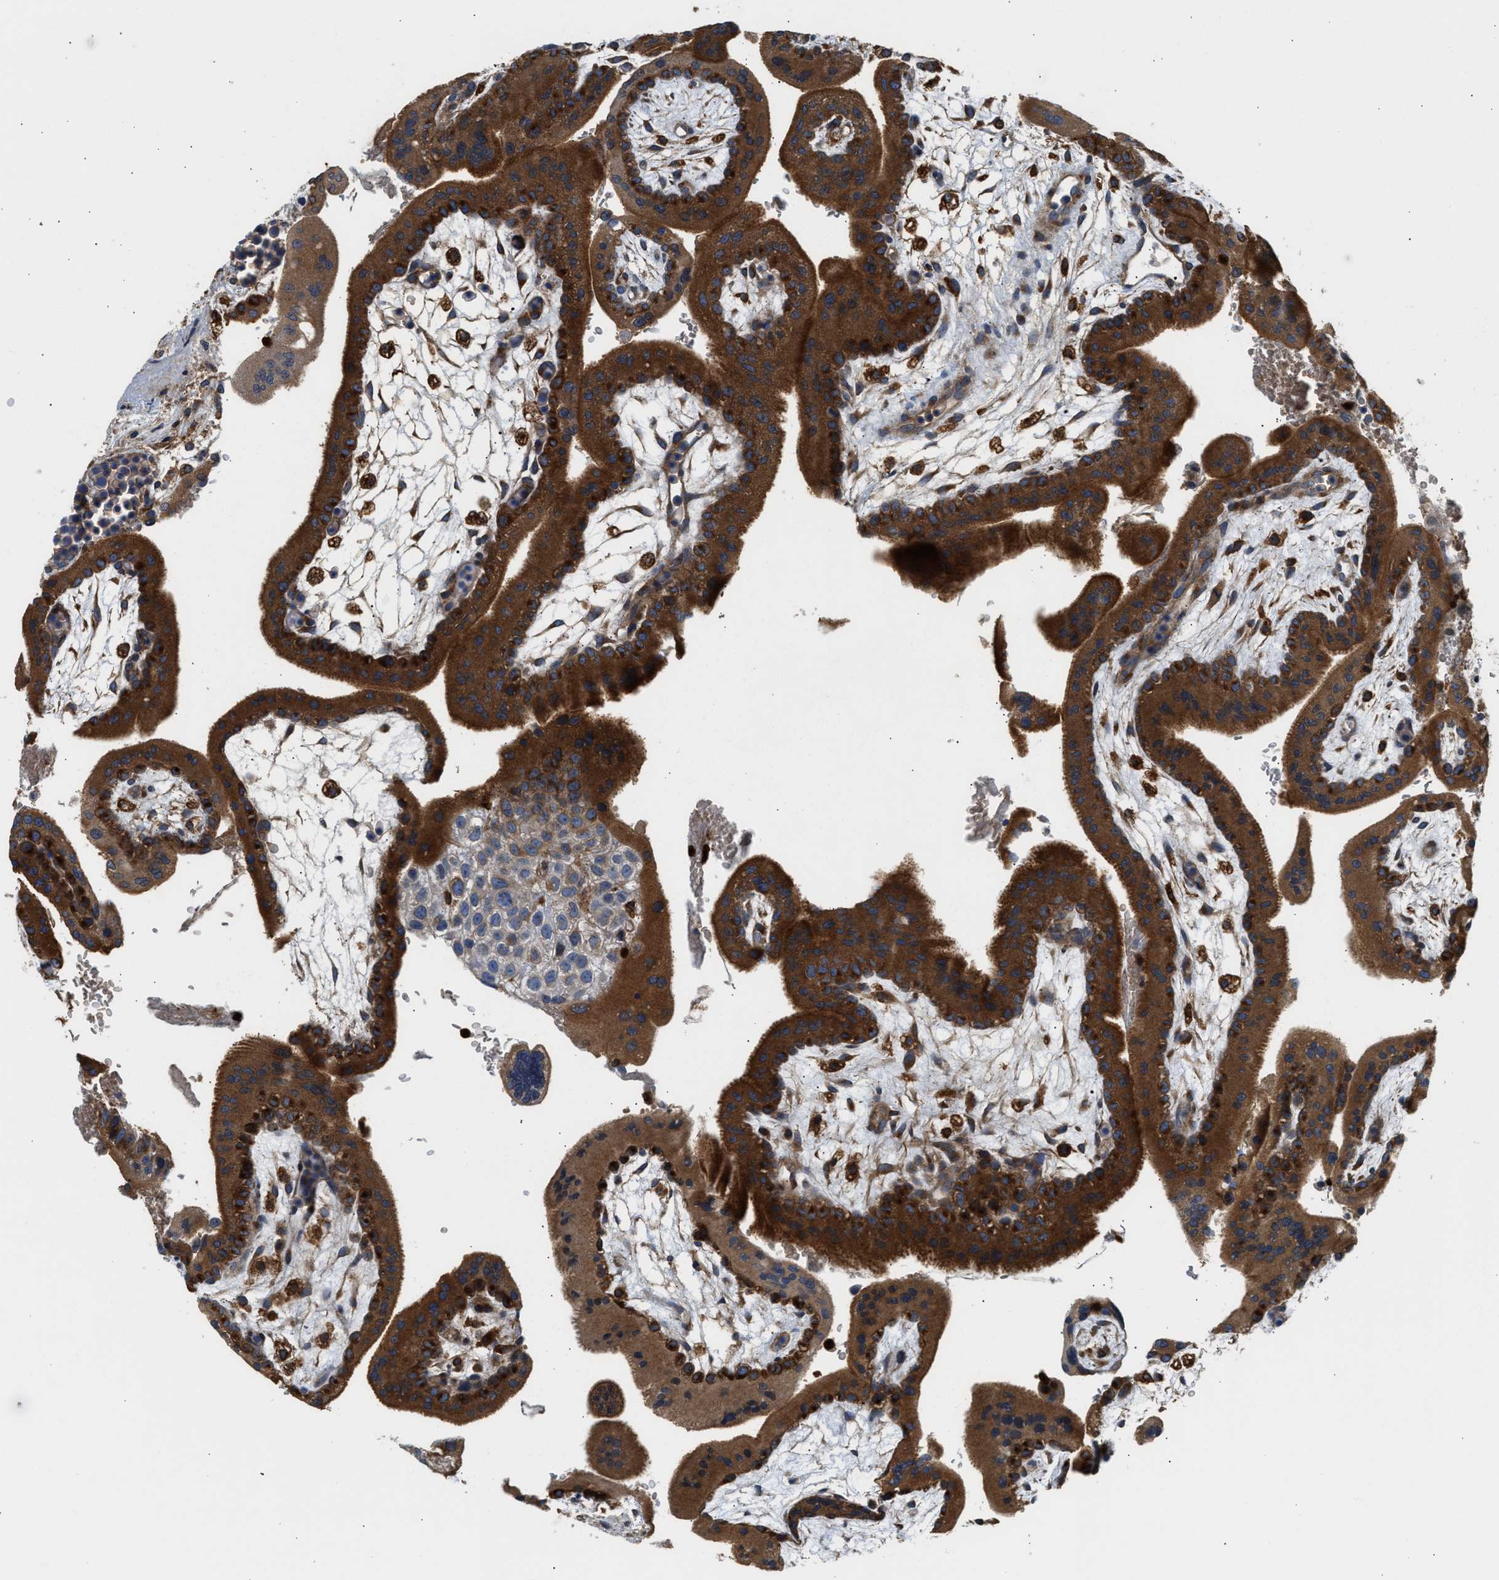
{"staining": {"intensity": "strong", "quantity": "<25%", "location": "cytoplasmic/membranous"}, "tissue": "placenta", "cell_type": "Decidual cells", "image_type": "normal", "snomed": [{"axis": "morphology", "description": "Normal tissue, NOS"}, {"axis": "topography", "description": "Placenta"}], "caption": "Immunohistochemical staining of benign placenta exhibits strong cytoplasmic/membranous protein expression in about <25% of decidual cells.", "gene": "RAB31", "patient": {"sex": "female", "age": 35}}